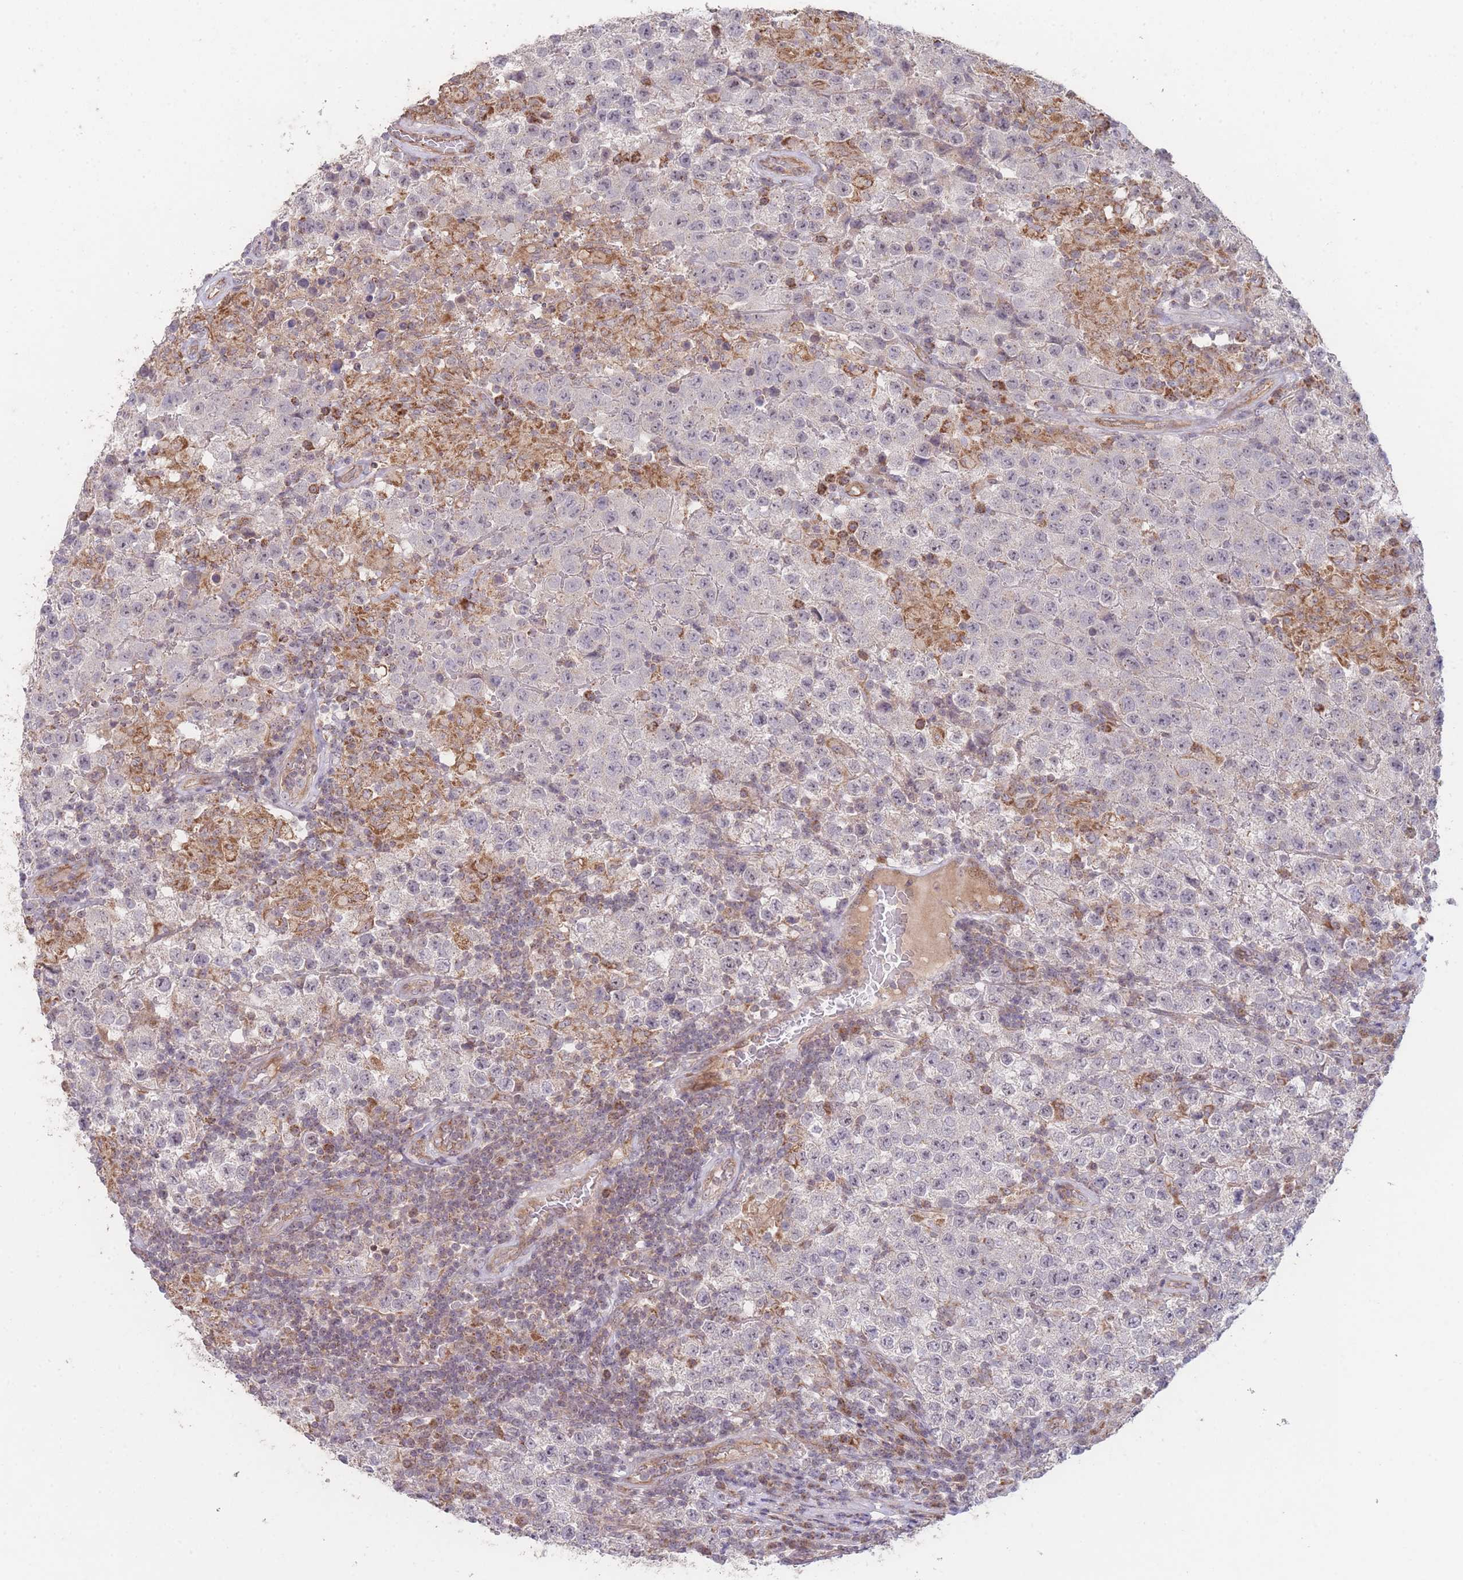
{"staining": {"intensity": "negative", "quantity": "none", "location": "none"}, "tissue": "testis cancer", "cell_type": "Tumor cells", "image_type": "cancer", "snomed": [{"axis": "morphology", "description": "Seminoma, NOS"}, {"axis": "morphology", "description": "Carcinoma, Embryonal, NOS"}, {"axis": "topography", "description": "Testis"}], "caption": "IHC of human testis embryonal carcinoma reveals no positivity in tumor cells. (Stains: DAB immunohistochemistry (IHC) with hematoxylin counter stain, Microscopy: brightfield microscopy at high magnification).", "gene": "PXMP4", "patient": {"sex": "male", "age": 41}}